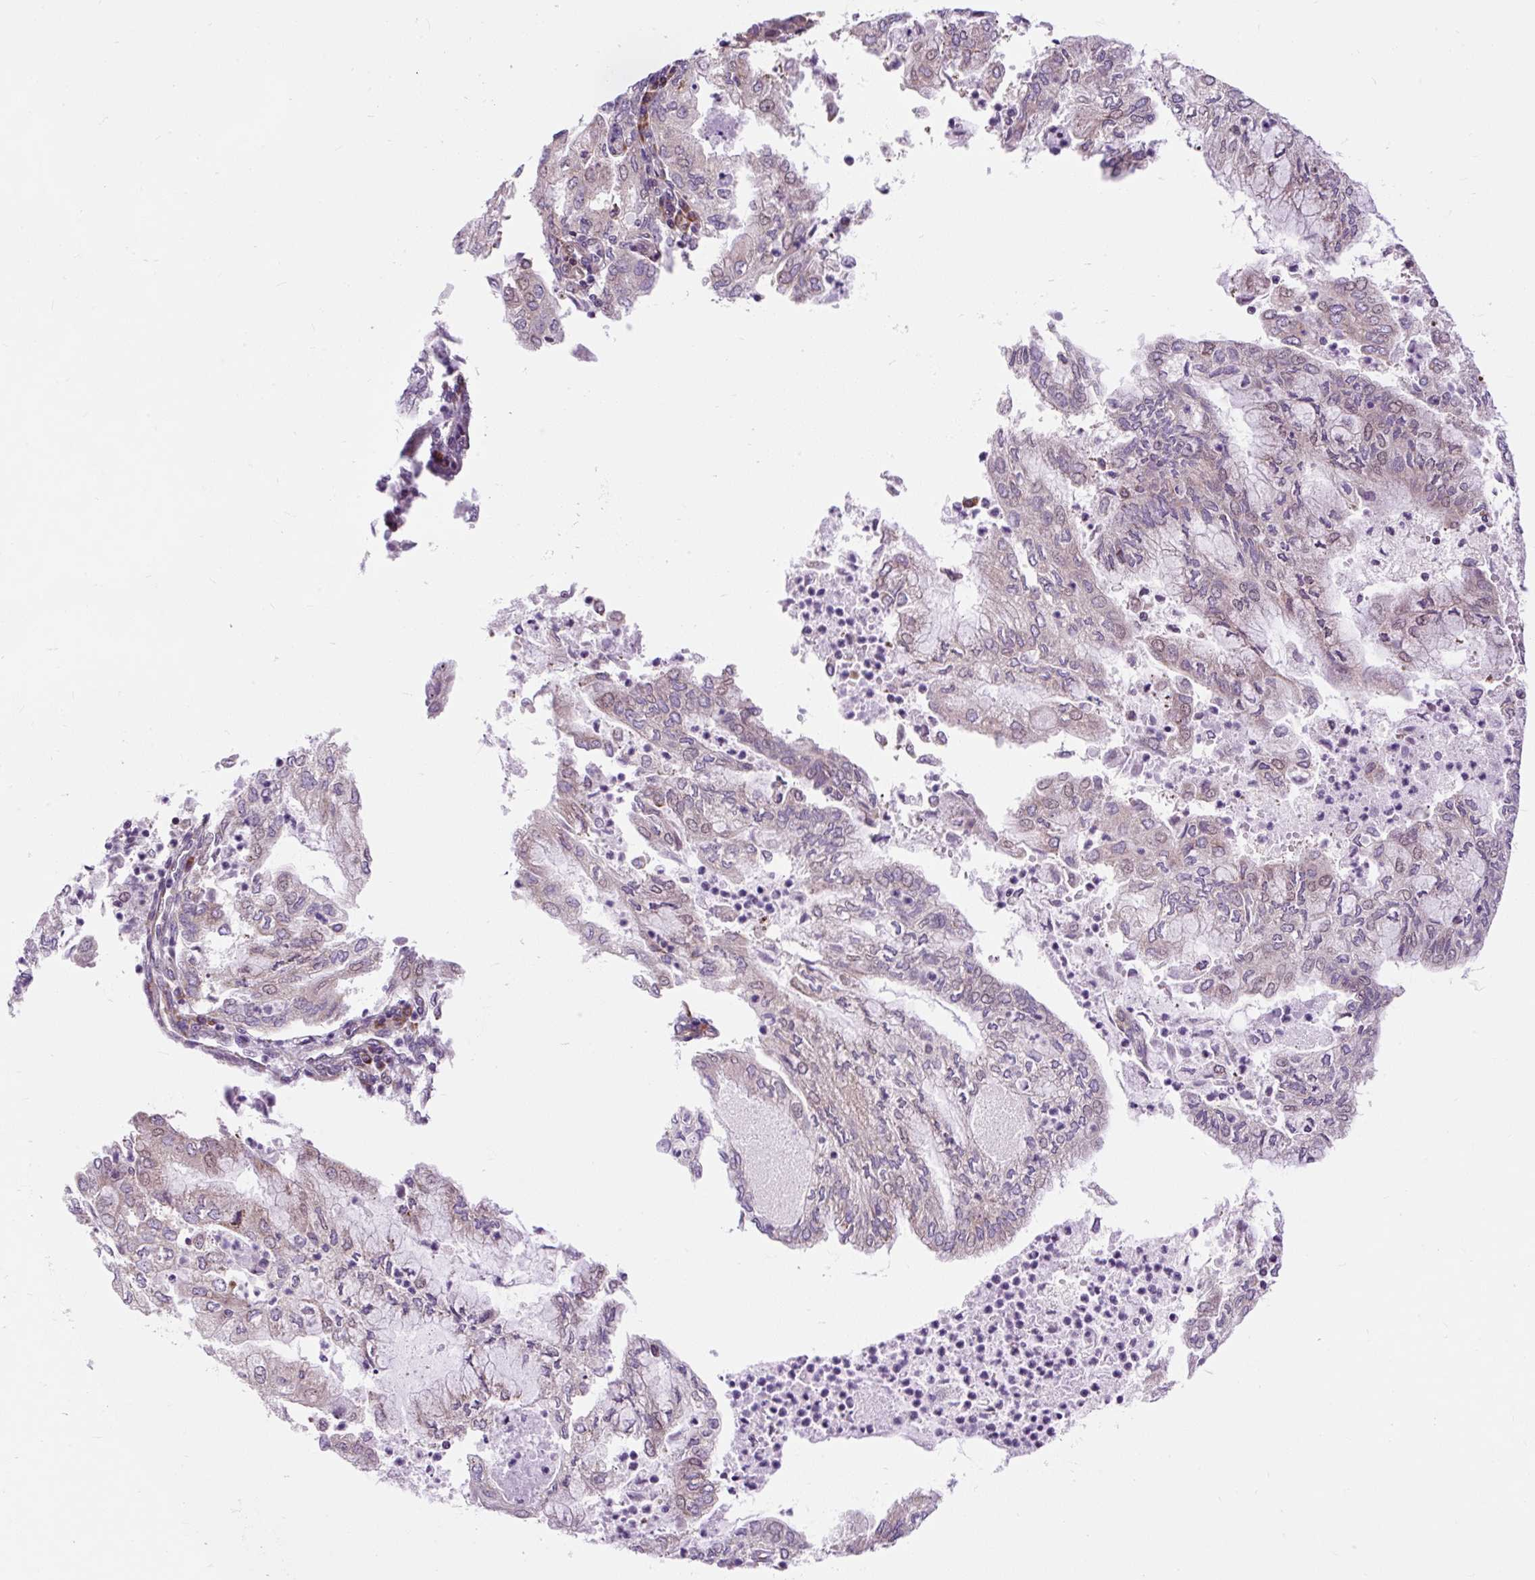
{"staining": {"intensity": "moderate", "quantity": "<25%", "location": "cytoplasmic/membranous"}, "tissue": "endometrial cancer", "cell_type": "Tumor cells", "image_type": "cancer", "snomed": [{"axis": "morphology", "description": "Adenocarcinoma, NOS"}, {"axis": "topography", "description": "Endometrium"}], "caption": "Adenocarcinoma (endometrial) stained with immunohistochemistry reveals moderate cytoplasmic/membranous expression in about <25% of tumor cells.", "gene": "CISD3", "patient": {"sex": "female", "age": 75}}